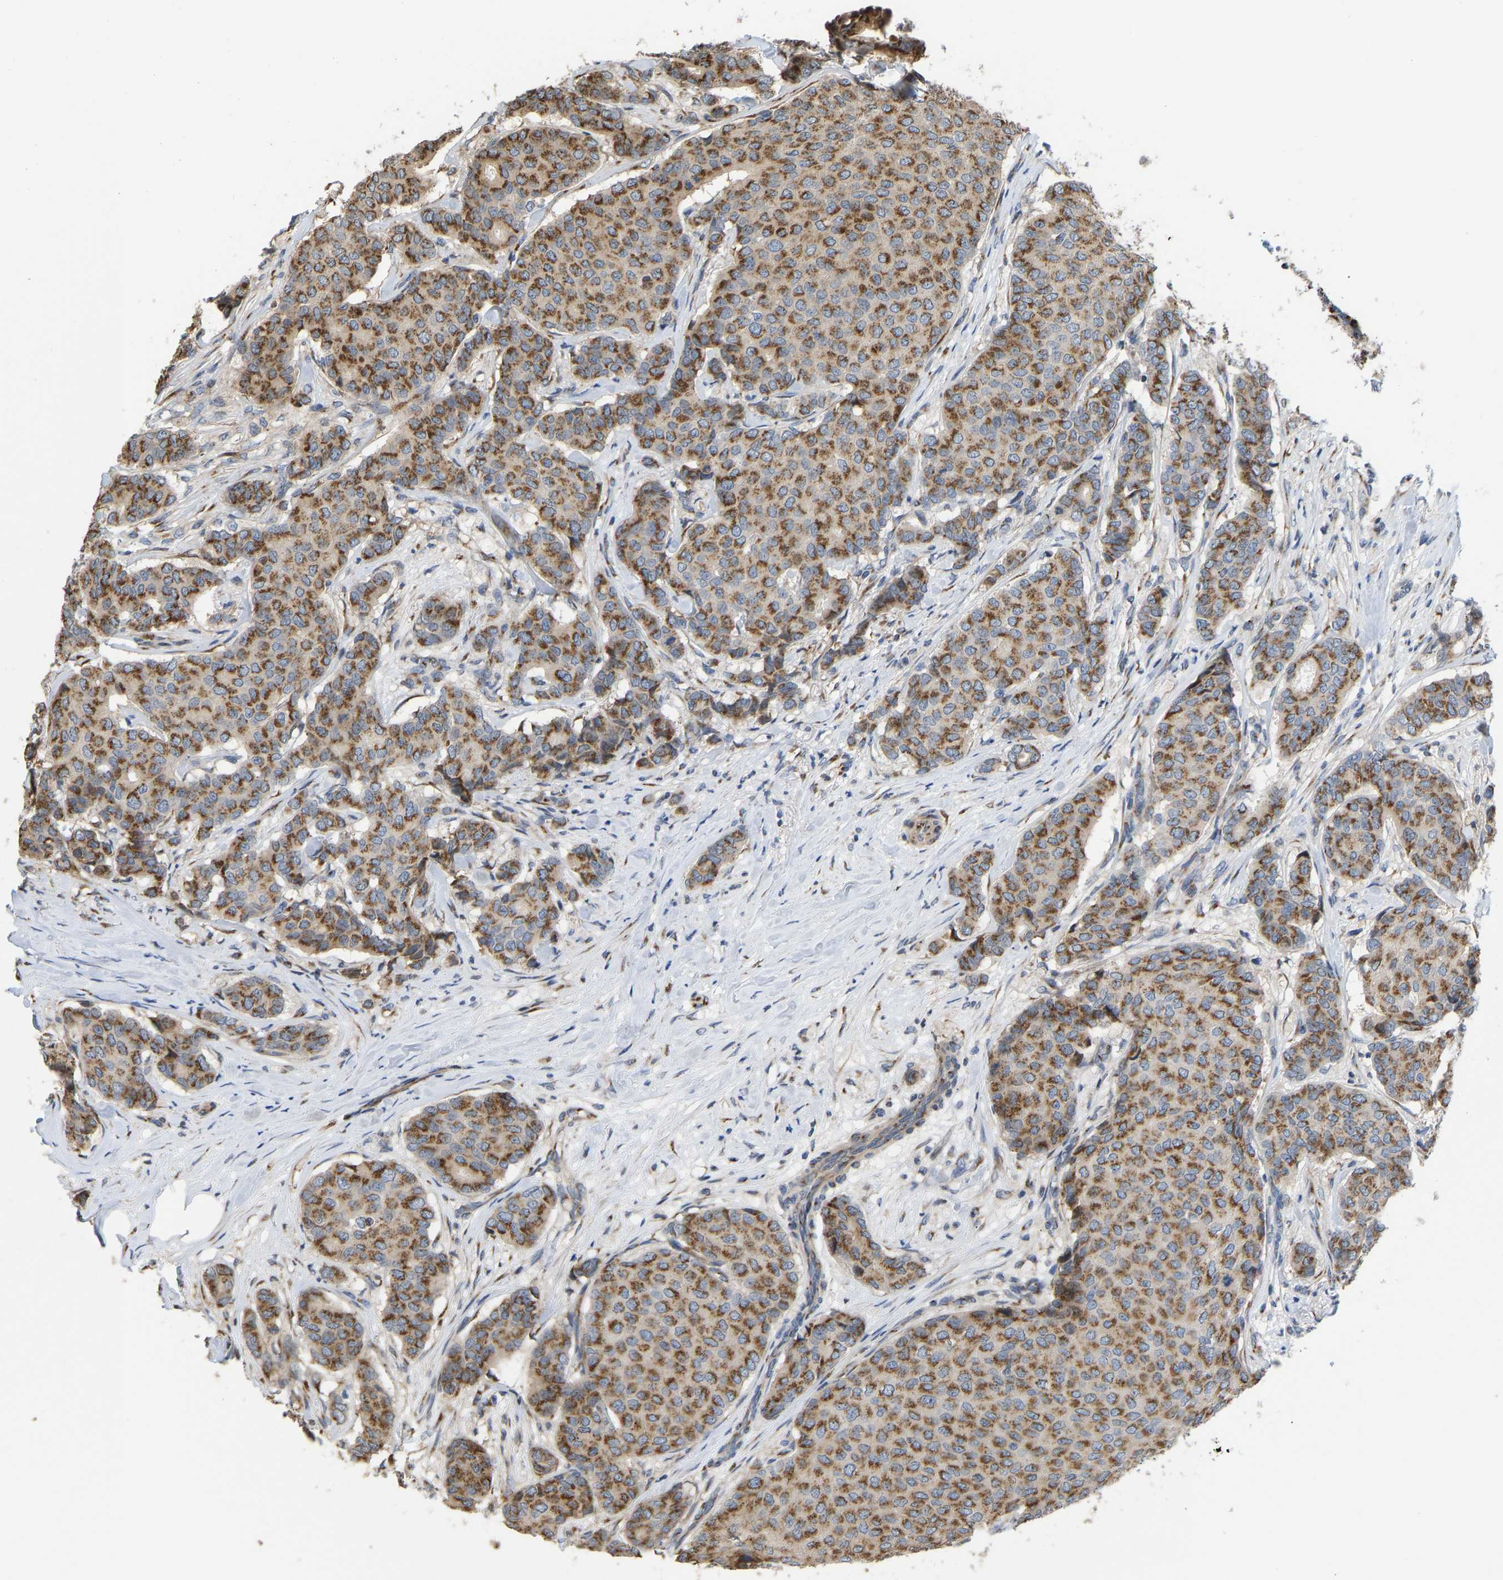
{"staining": {"intensity": "strong", "quantity": ">75%", "location": "cytoplasmic/membranous"}, "tissue": "breast cancer", "cell_type": "Tumor cells", "image_type": "cancer", "snomed": [{"axis": "morphology", "description": "Duct carcinoma"}, {"axis": "topography", "description": "Breast"}], "caption": "Strong cytoplasmic/membranous protein expression is identified in approximately >75% of tumor cells in breast cancer (intraductal carcinoma).", "gene": "YIPF4", "patient": {"sex": "female", "age": 75}}